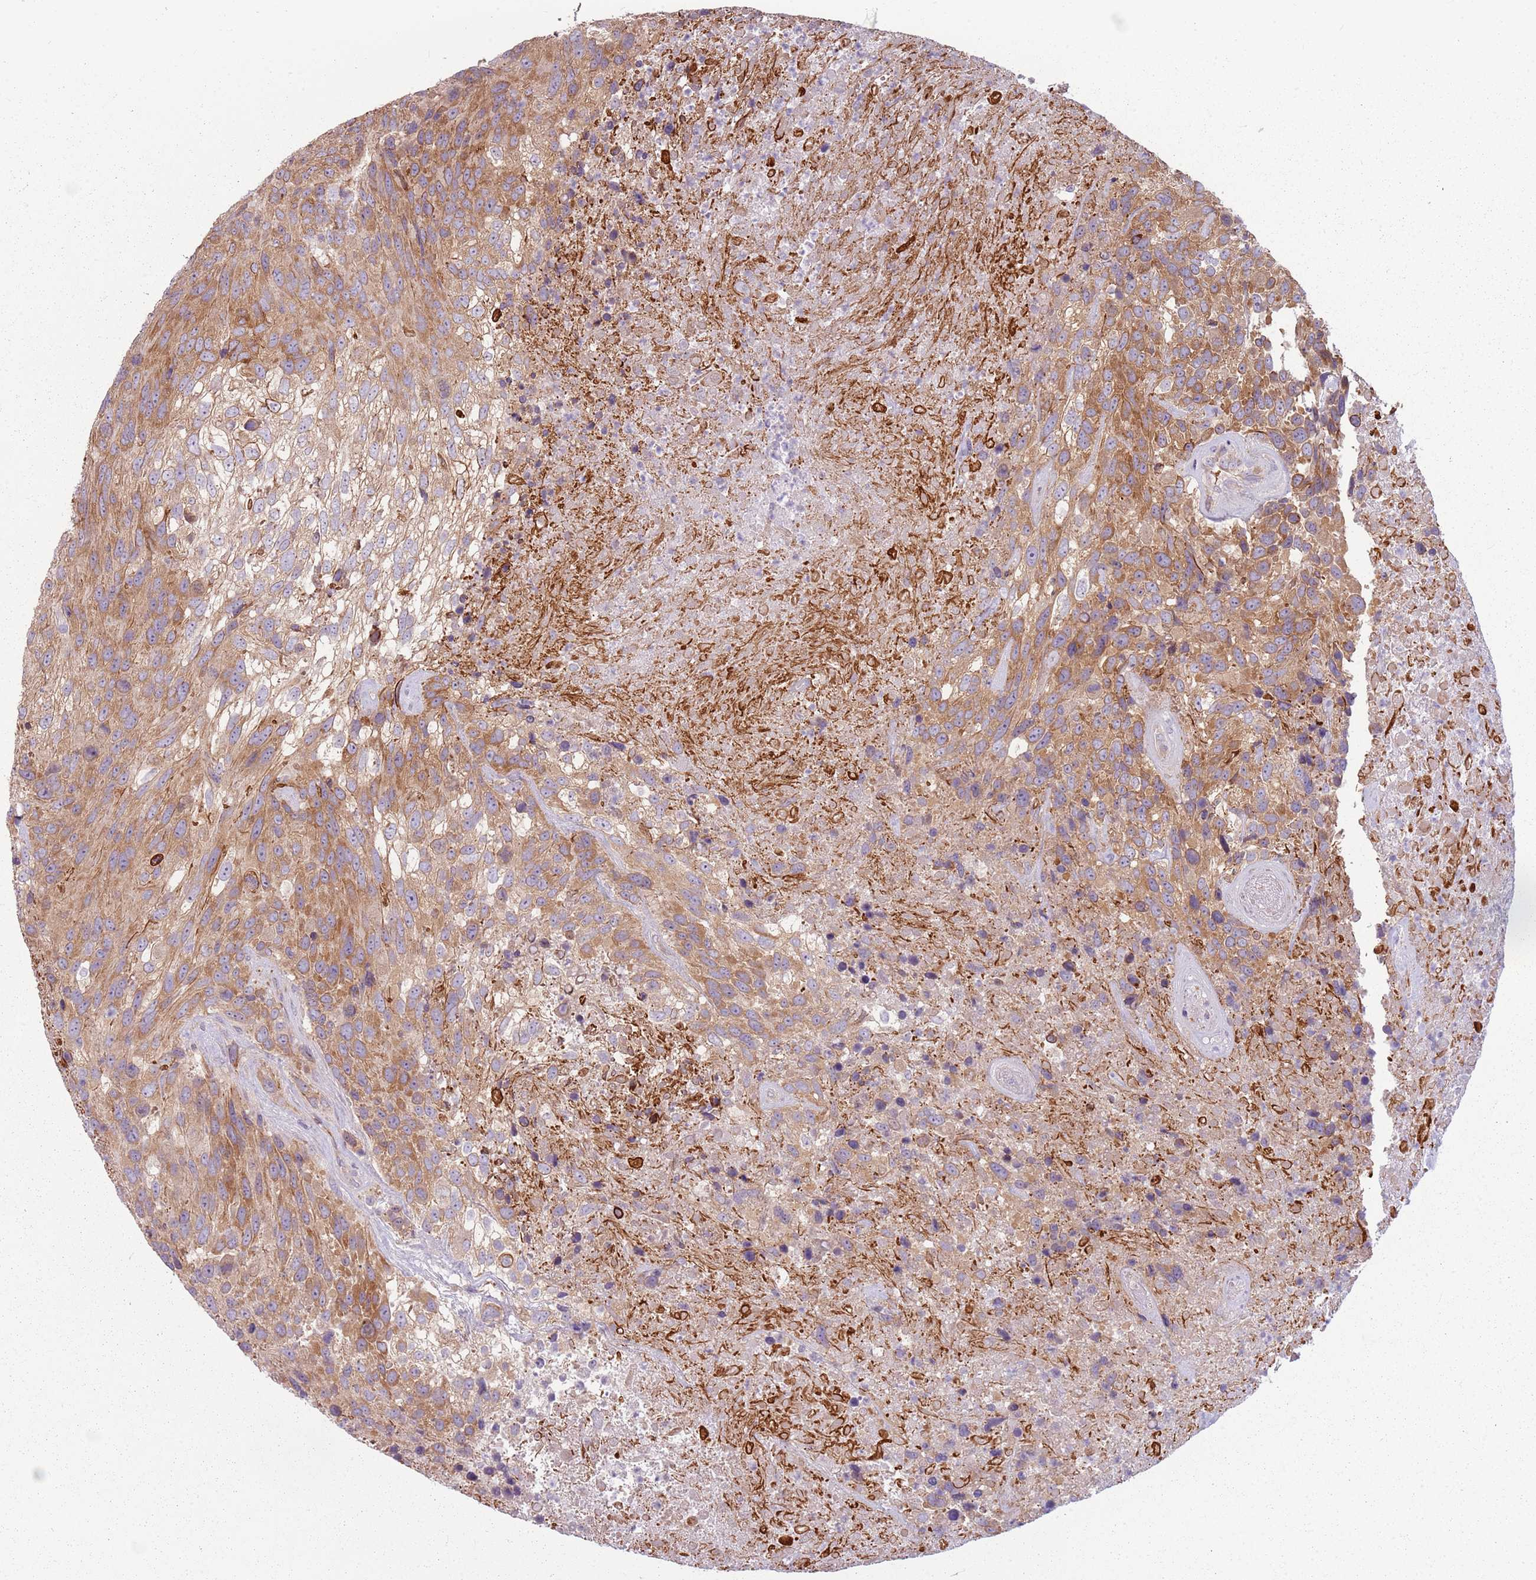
{"staining": {"intensity": "strong", "quantity": "25%-75%", "location": "cytoplasmic/membranous"}, "tissue": "urothelial cancer", "cell_type": "Tumor cells", "image_type": "cancer", "snomed": [{"axis": "morphology", "description": "Urothelial carcinoma, High grade"}, {"axis": "topography", "description": "Urinary bladder"}], "caption": "The image exhibits a brown stain indicating the presence of a protein in the cytoplasmic/membranous of tumor cells in urothelial cancer.", "gene": "HSPA14", "patient": {"sex": "female", "age": 70}}